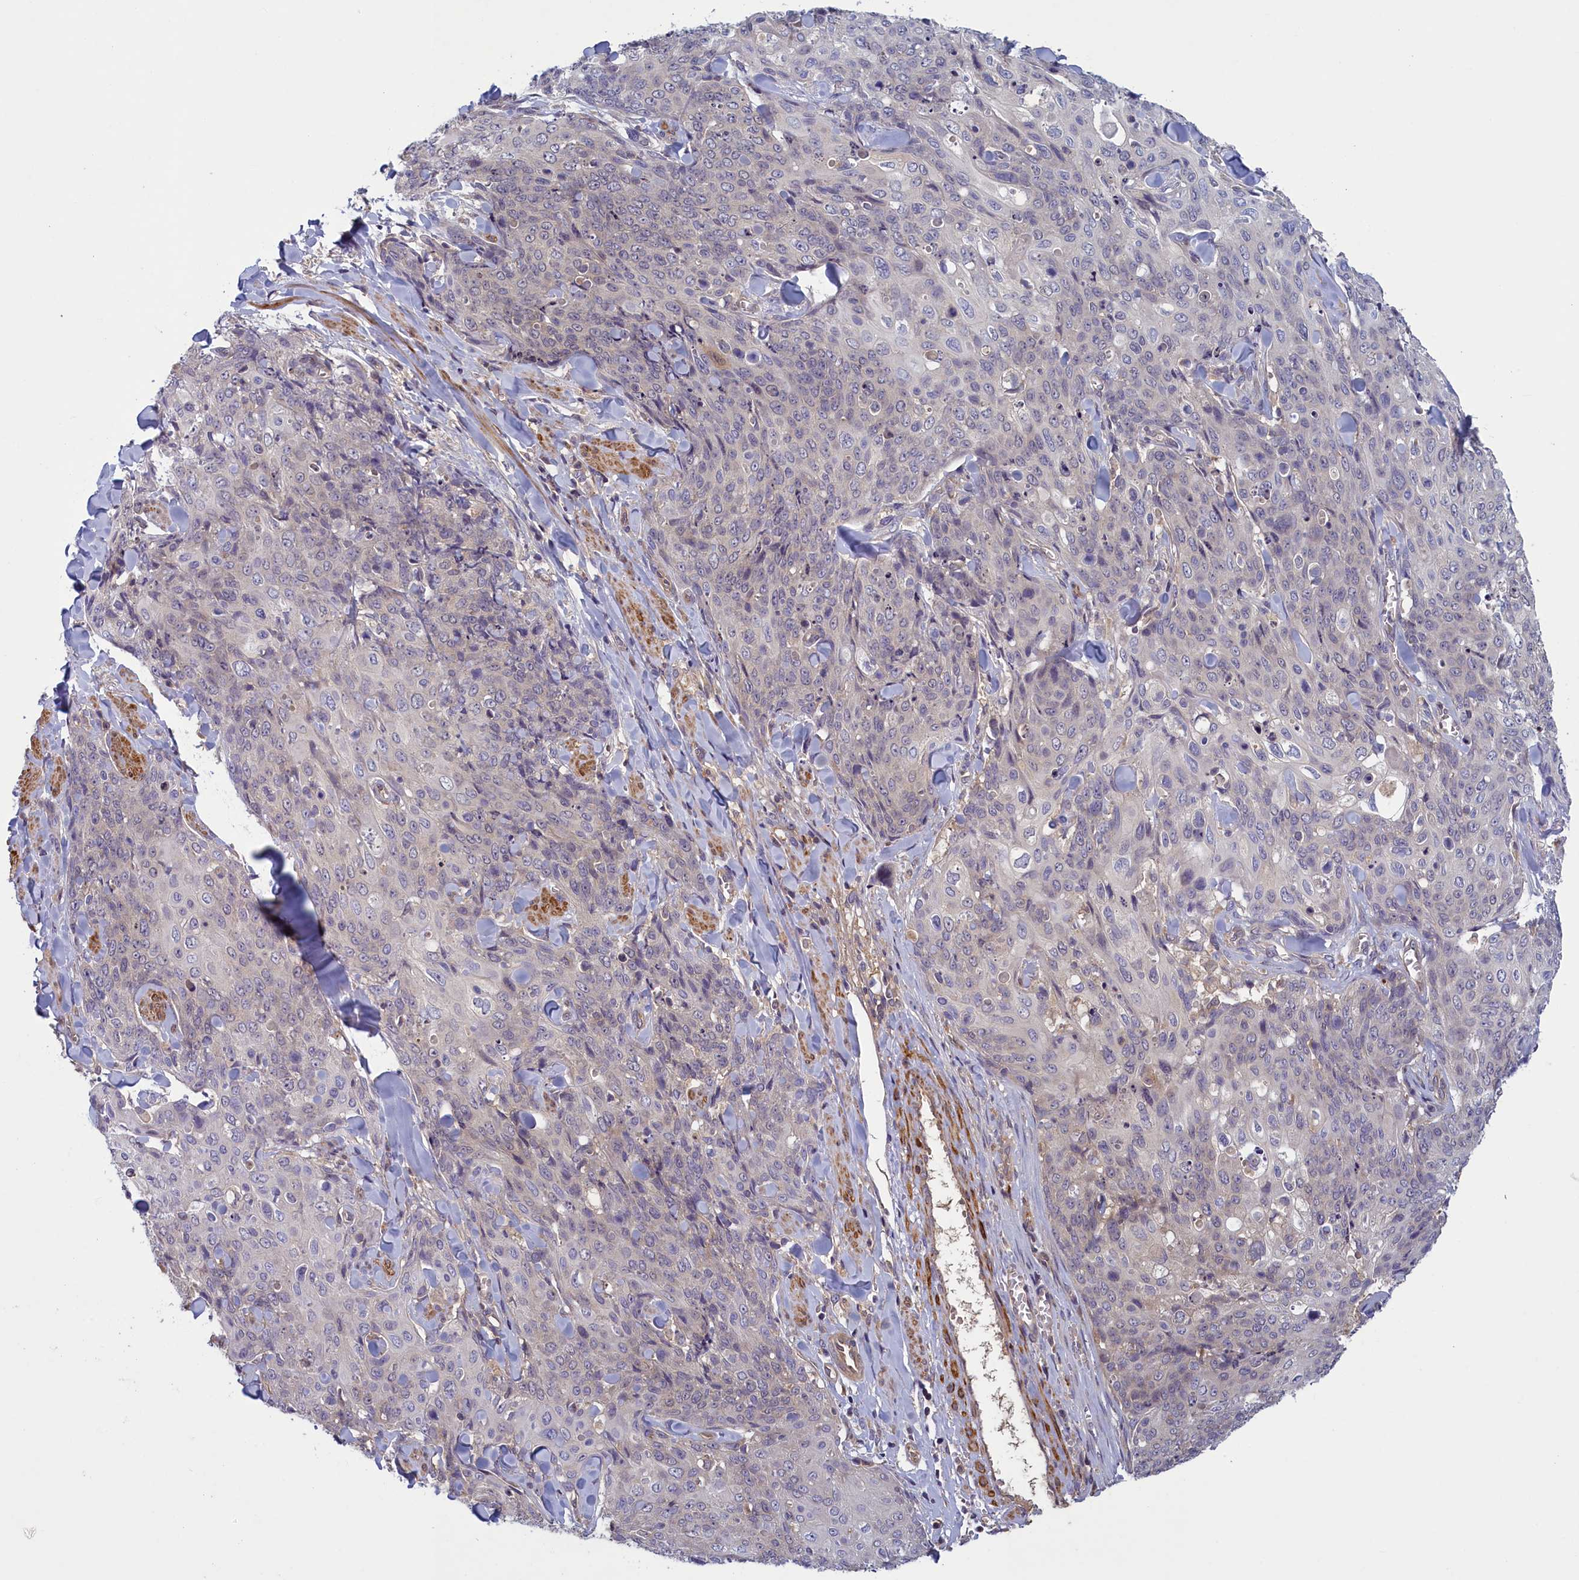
{"staining": {"intensity": "negative", "quantity": "none", "location": "none"}, "tissue": "skin cancer", "cell_type": "Tumor cells", "image_type": "cancer", "snomed": [{"axis": "morphology", "description": "Squamous cell carcinoma, NOS"}, {"axis": "topography", "description": "Skin"}, {"axis": "topography", "description": "Vulva"}], "caption": "Tumor cells show no significant protein positivity in skin cancer.", "gene": "NUBP1", "patient": {"sex": "female", "age": 85}}